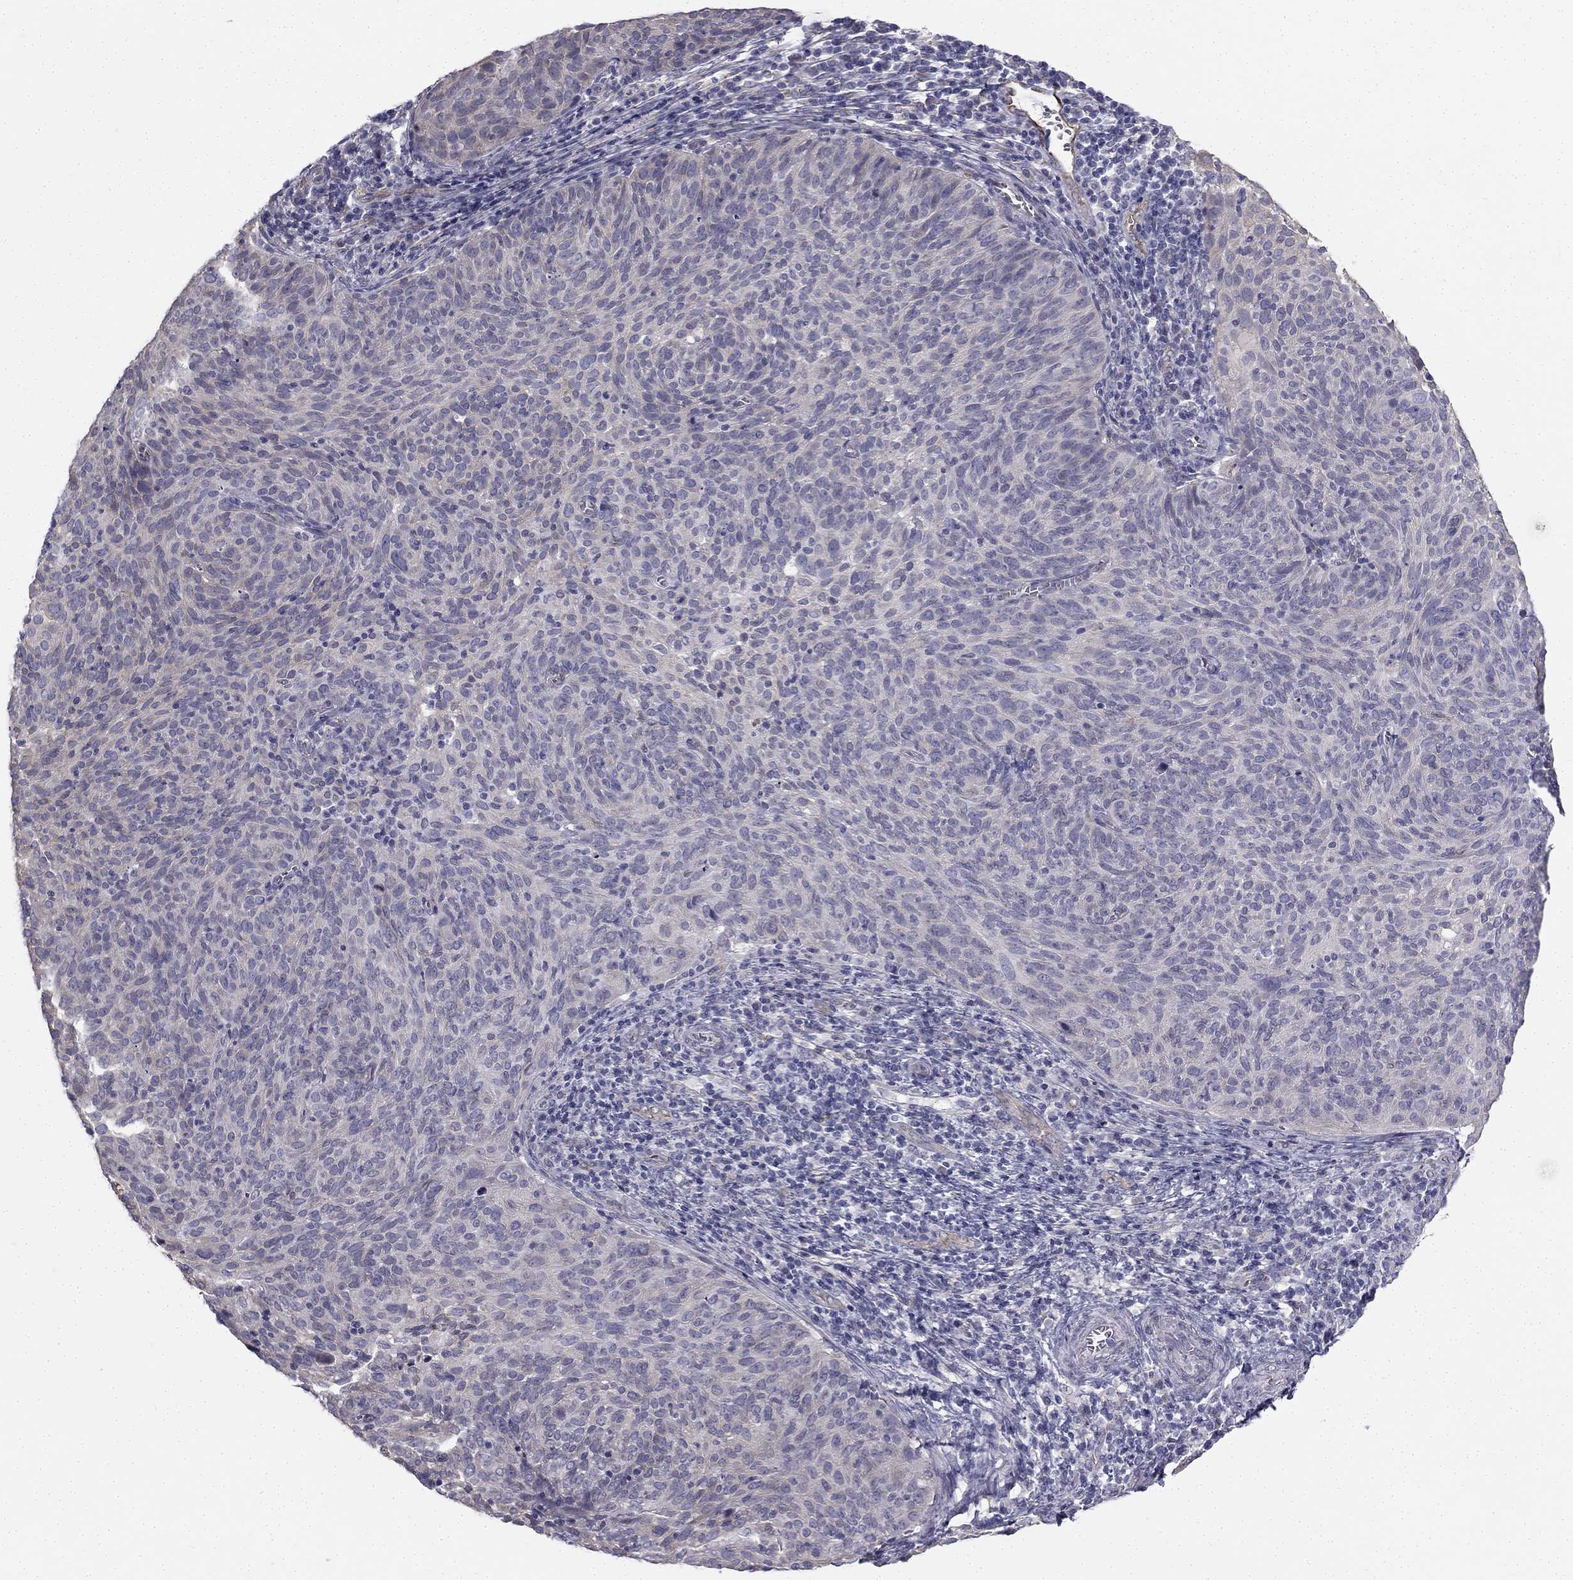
{"staining": {"intensity": "moderate", "quantity": "25%-75%", "location": "cytoplasmic/membranous"}, "tissue": "cervical cancer", "cell_type": "Tumor cells", "image_type": "cancer", "snomed": [{"axis": "morphology", "description": "Squamous cell carcinoma, NOS"}, {"axis": "topography", "description": "Cervix"}], "caption": "Immunohistochemical staining of human squamous cell carcinoma (cervical) demonstrates medium levels of moderate cytoplasmic/membranous staining in approximately 25%-75% of tumor cells.", "gene": "CCDC40", "patient": {"sex": "female", "age": 39}}